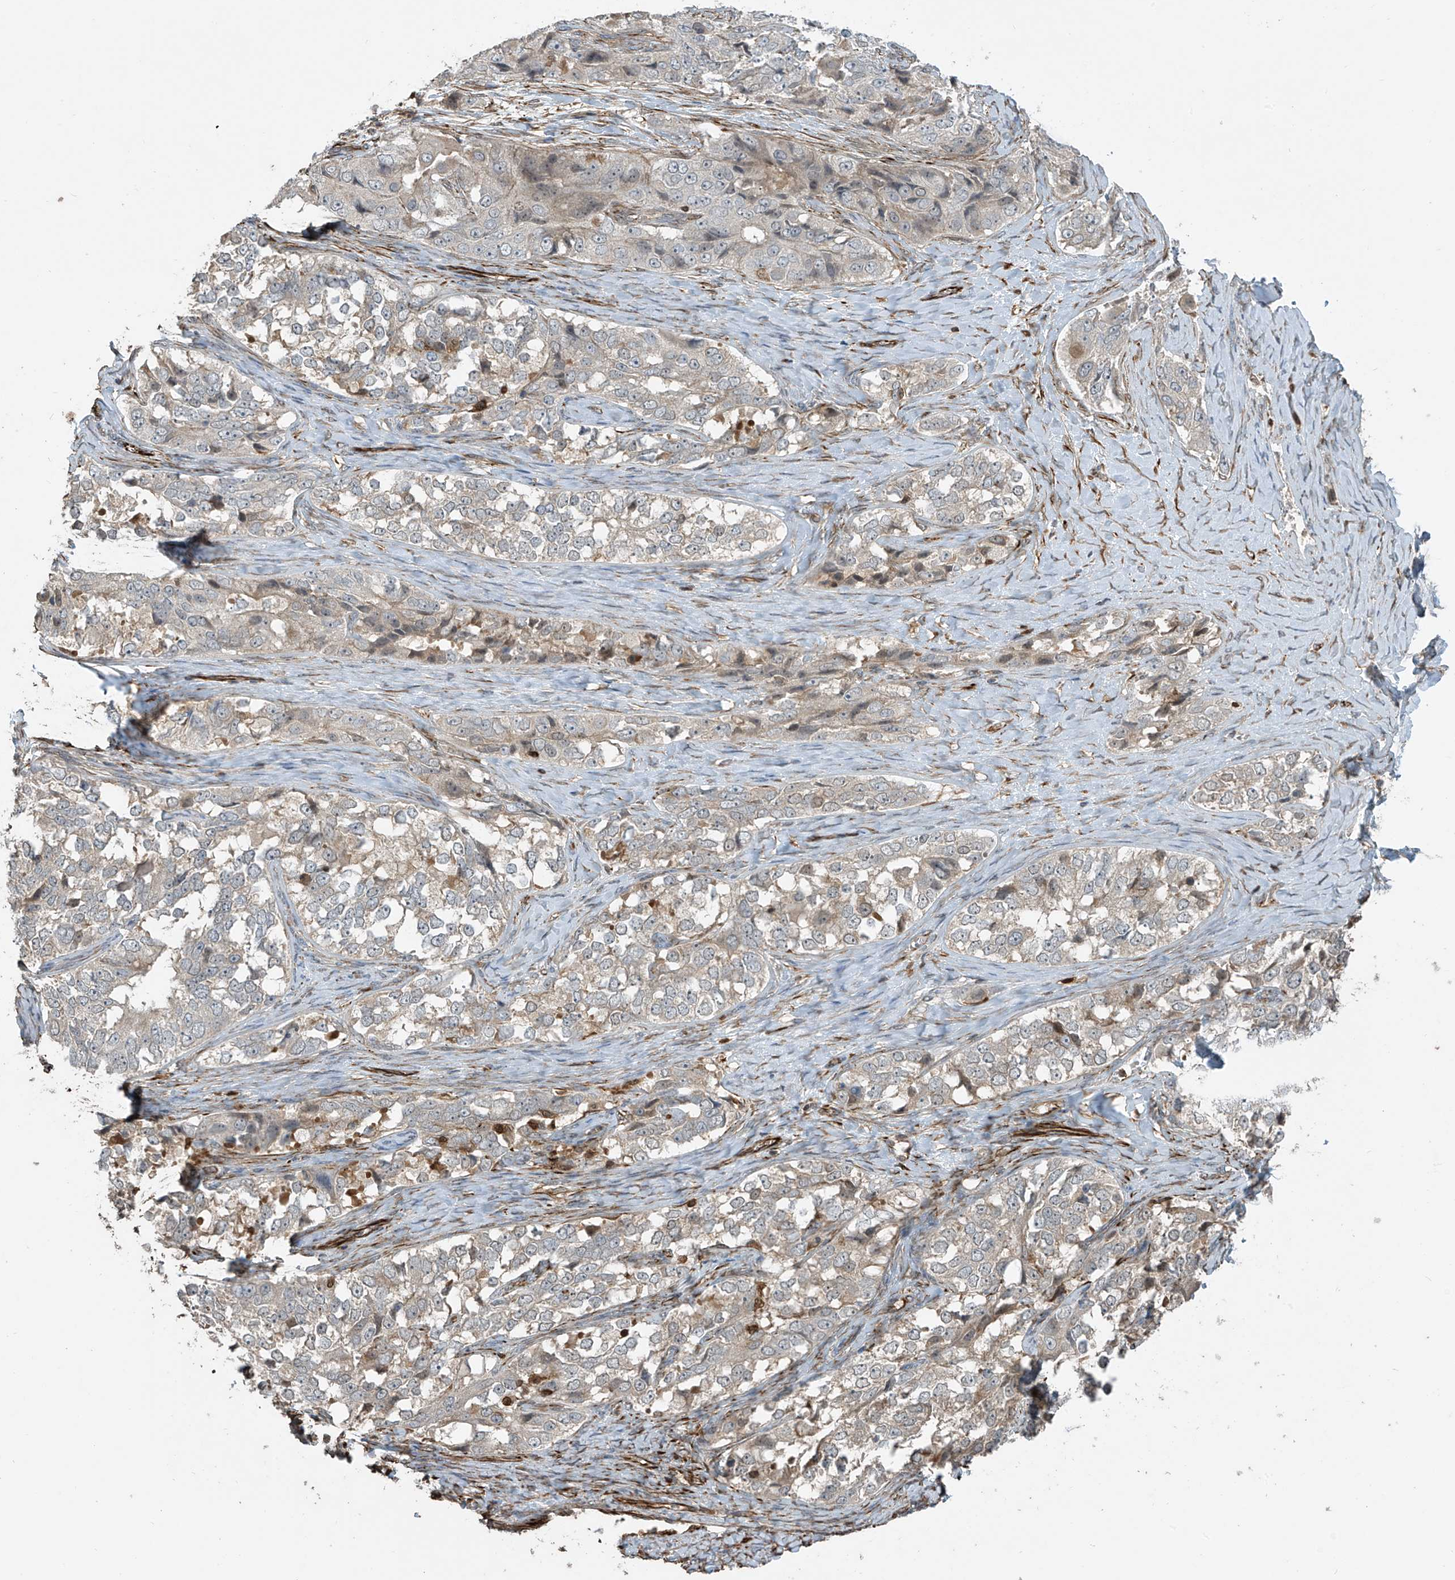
{"staining": {"intensity": "weak", "quantity": "<25%", "location": "cytoplasmic/membranous"}, "tissue": "ovarian cancer", "cell_type": "Tumor cells", "image_type": "cancer", "snomed": [{"axis": "morphology", "description": "Carcinoma, endometroid"}, {"axis": "topography", "description": "Ovary"}], "caption": "Immunohistochemical staining of ovarian cancer (endometroid carcinoma) exhibits no significant positivity in tumor cells.", "gene": "SH3BGRL3", "patient": {"sex": "female", "age": 51}}